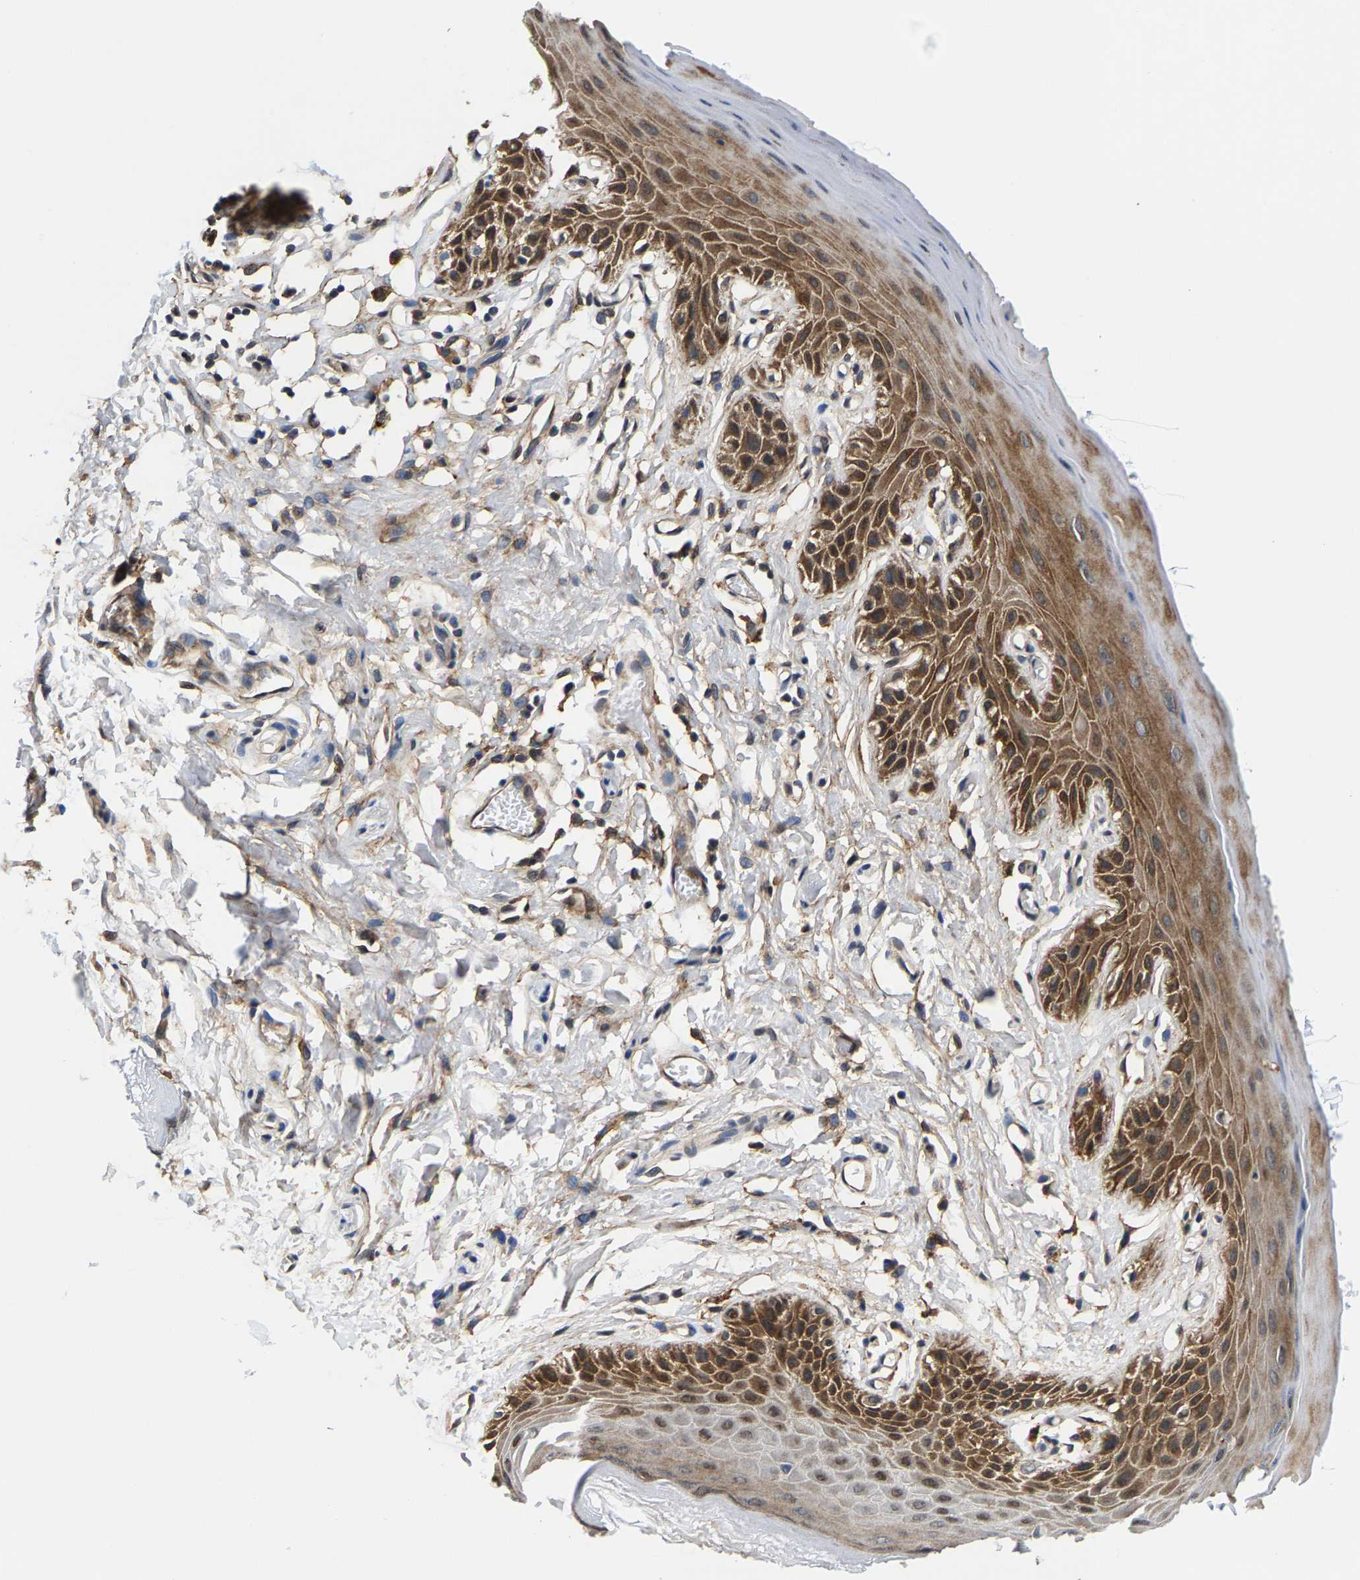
{"staining": {"intensity": "moderate", "quantity": ">75%", "location": "cytoplasmic/membranous"}, "tissue": "skin", "cell_type": "Epidermal cells", "image_type": "normal", "snomed": [{"axis": "morphology", "description": "Normal tissue, NOS"}, {"axis": "topography", "description": "Anal"}], "caption": "Moderate cytoplasmic/membranous expression for a protein is identified in about >75% of epidermal cells of benign skin using immunohistochemistry (IHC).", "gene": "GTPBP10", "patient": {"sex": "male", "age": 44}}